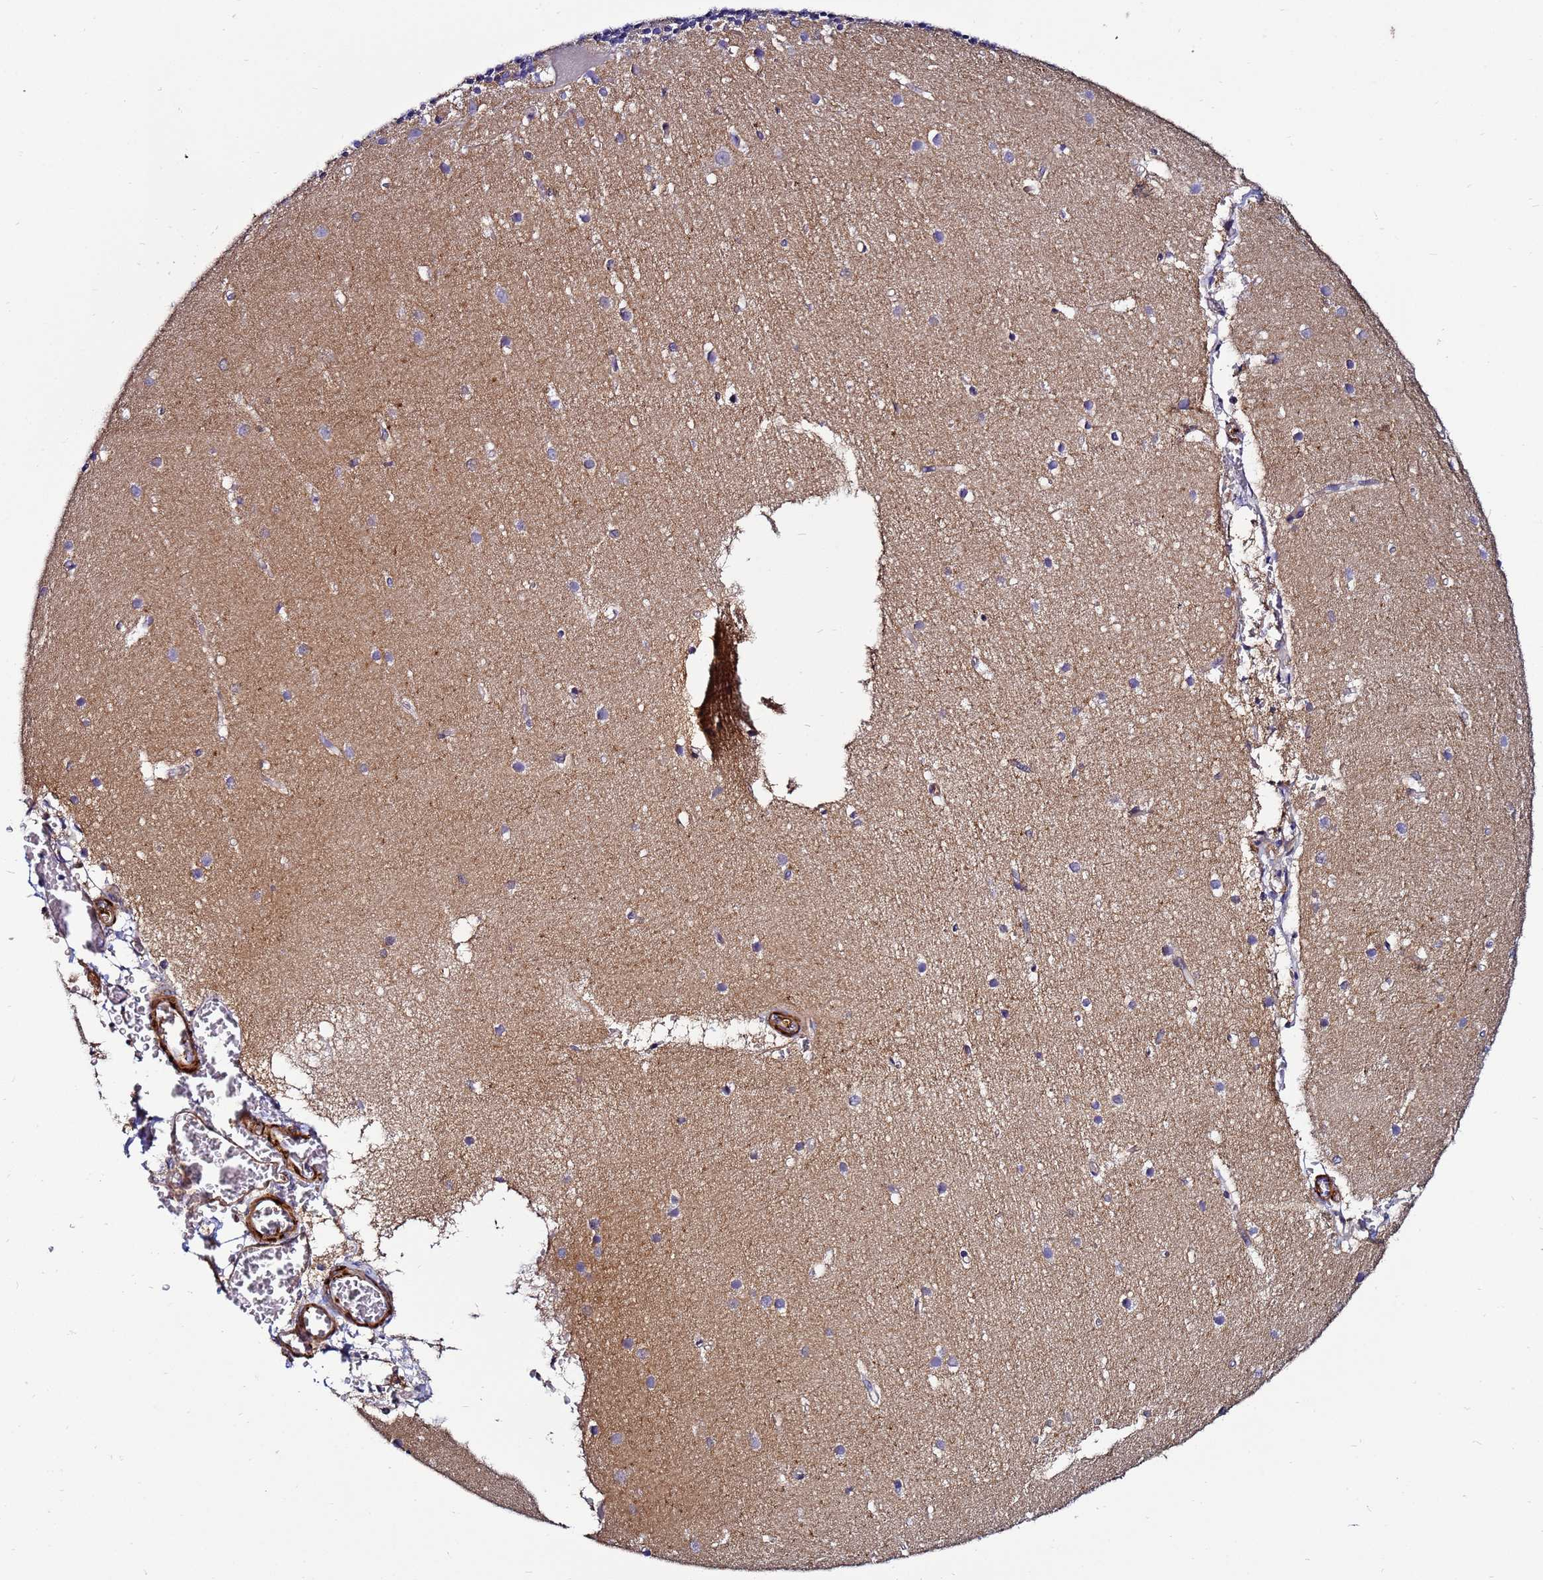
{"staining": {"intensity": "negative", "quantity": "none", "location": "none"}, "tissue": "cerebellum", "cell_type": "Cells in granular layer", "image_type": "normal", "snomed": [{"axis": "morphology", "description": "Normal tissue, NOS"}, {"axis": "topography", "description": "Cerebellum"}], "caption": "Immunohistochemistry (IHC) histopathology image of unremarkable cerebellum stained for a protein (brown), which reveals no staining in cells in granular layer.", "gene": "DEFB104A", "patient": {"sex": "male", "age": 54}}